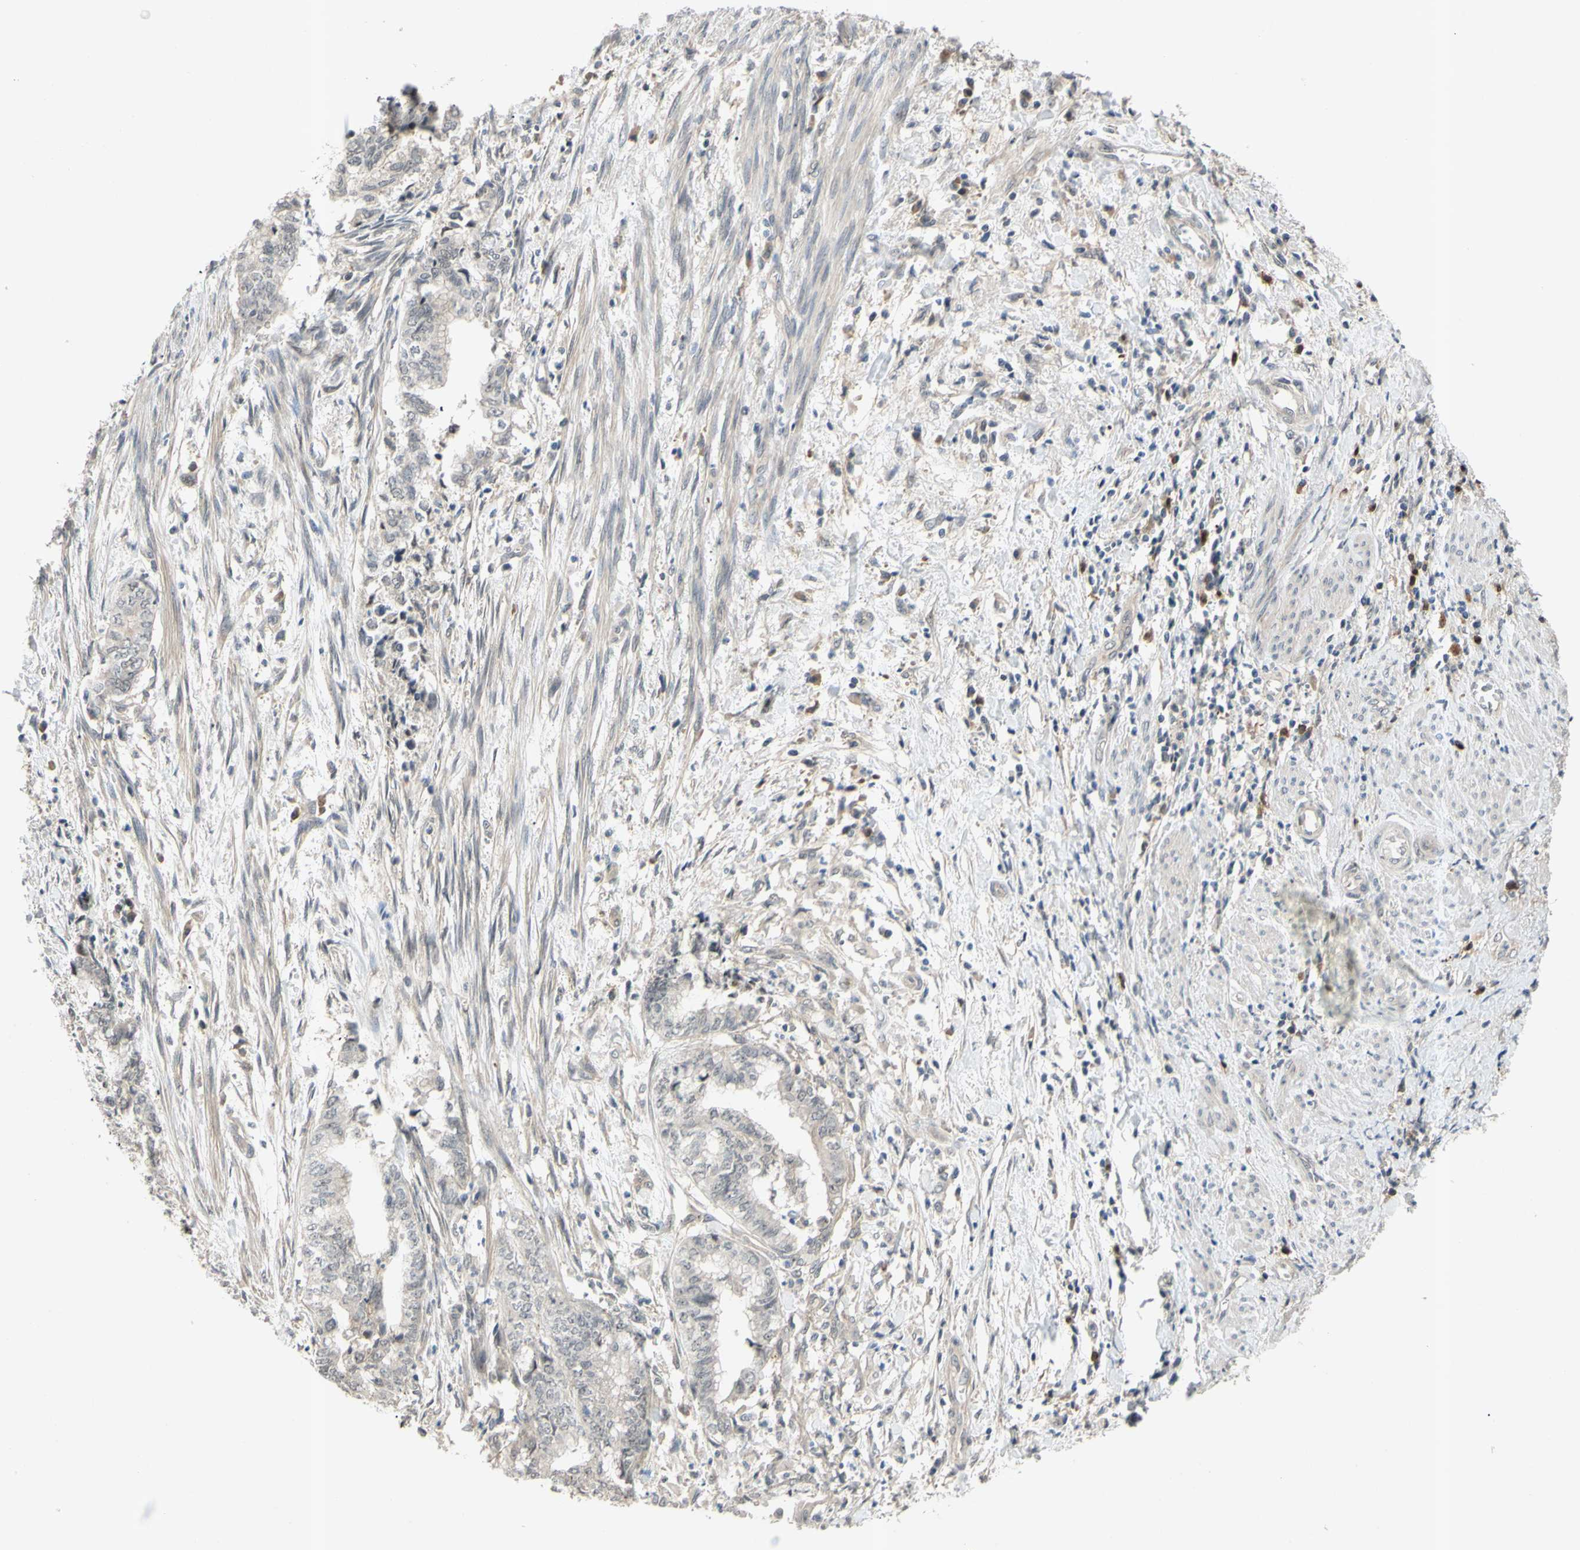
{"staining": {"intensity": "negative", "quantity": "none", "location": "none"}, "tissue": "endometrial cancer", "cell_type": "Tumor cells", "image_type": "cancer", "snomed": [{"axis": "morphology", "description": "Necrosis, NOS"}, {"axis": "morphology", "description": "Adenocarcinoma, NOS"}, {"axis": "topography", "description": "Endometrium"}], "caption": "Histopathology image shows no protein expression in tumor cells of endometrial adenocarcinoma tissue.", "gene": "ALK", "patient": {"sex": "female", "age": 79}}